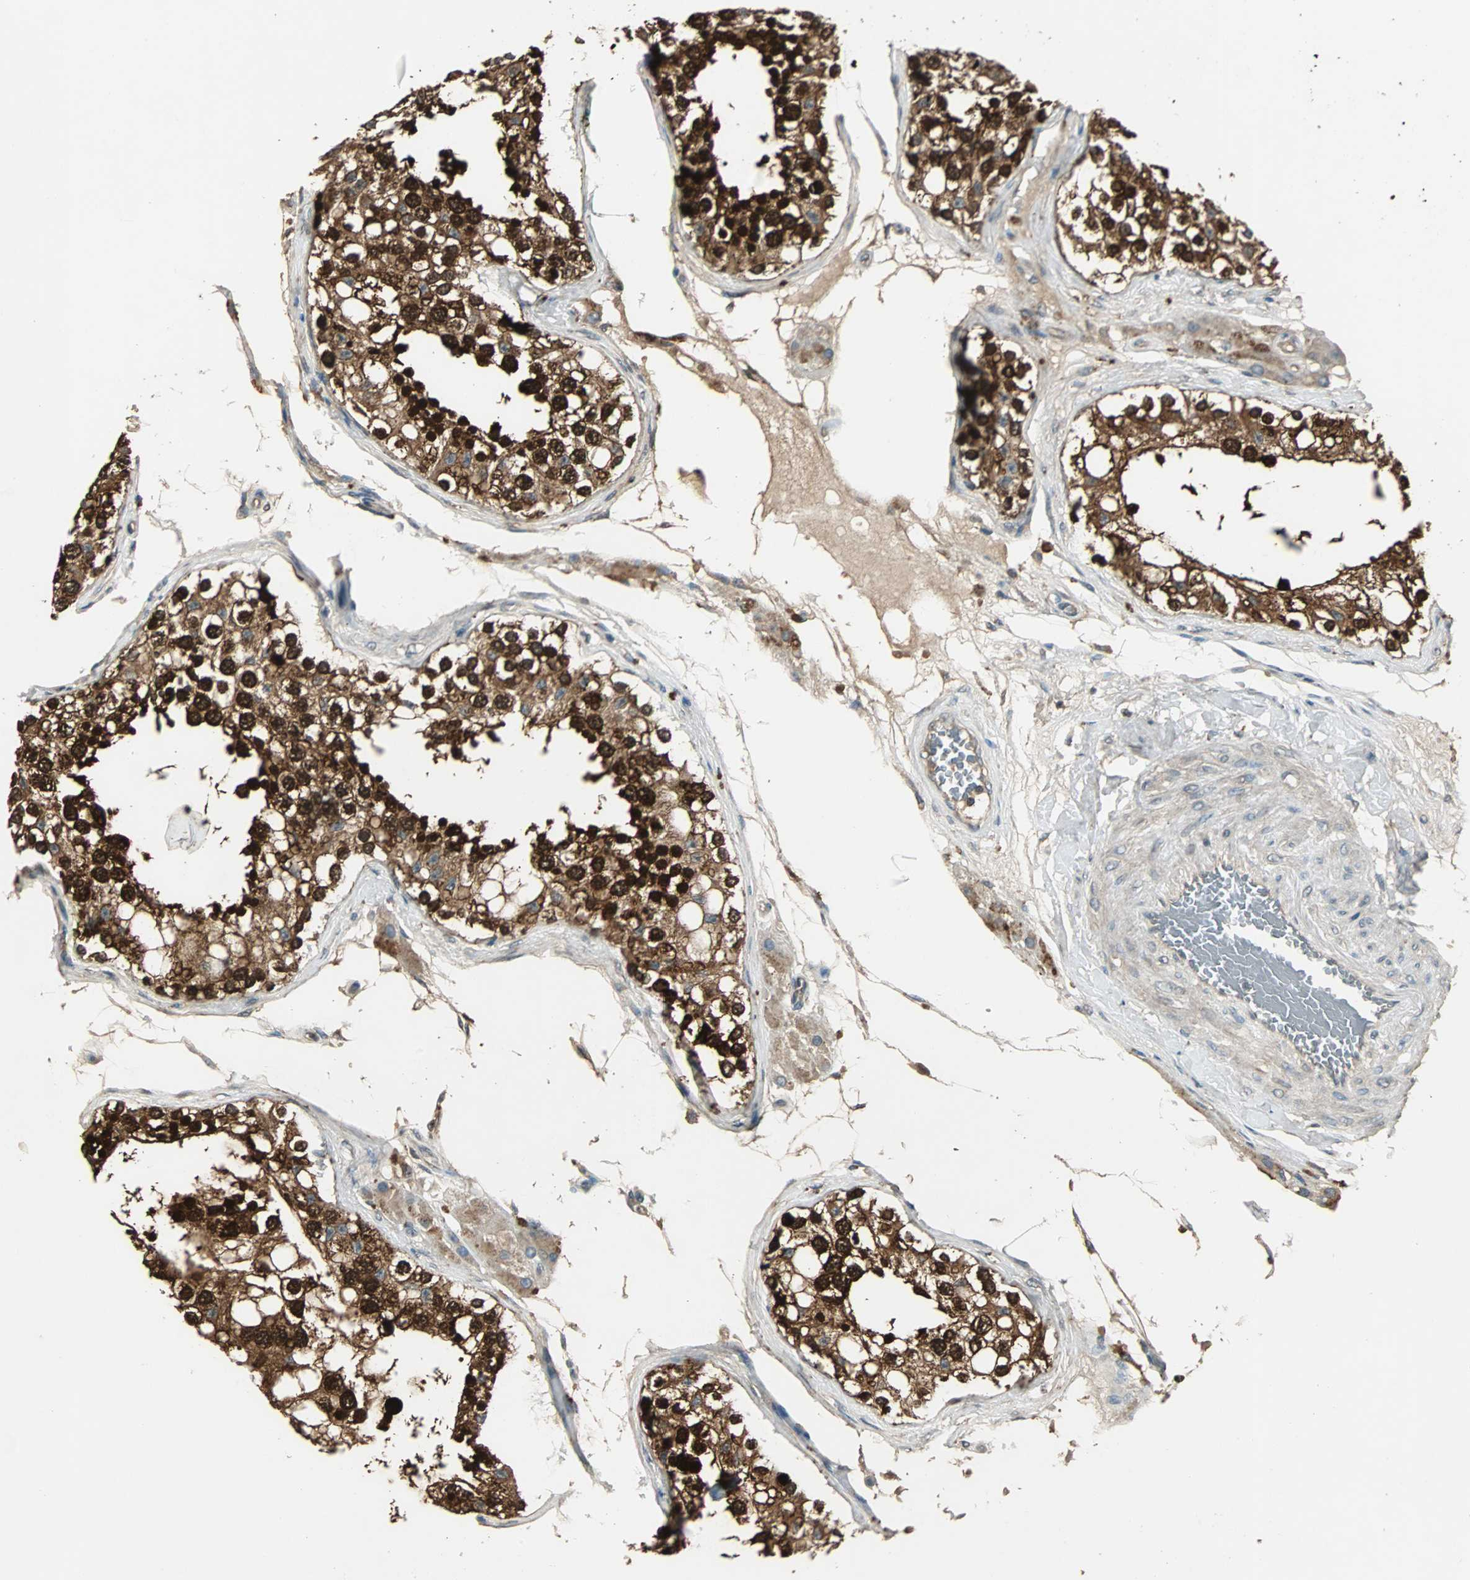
{"staining": {"intensity": "strong", "quantity": ">75%", "location": "cytoplasmic/membranous,nuclear"}, "tissue": "testis", "cell_type": "Cells in seminiferous ducts", "image_type": "normal", "snomed": [{"axis": "morphology", "description": "Normal tissue, NOS"}, {"axis": "topography", "description": "Testis"}], "caption": "Cells in seminiferous ducts exhibit strong cytoplasmic/membranous,nuclear positivity in about >75% of cells in benign testis. The staining was performed using DAB (3,3'-diaminobenzidine), with brown indicating positive protein expression. Nuclei are stained blue with hematoxylin.", "gene": "ABHD2", "patient": {"sex": "male", "age": 68}}